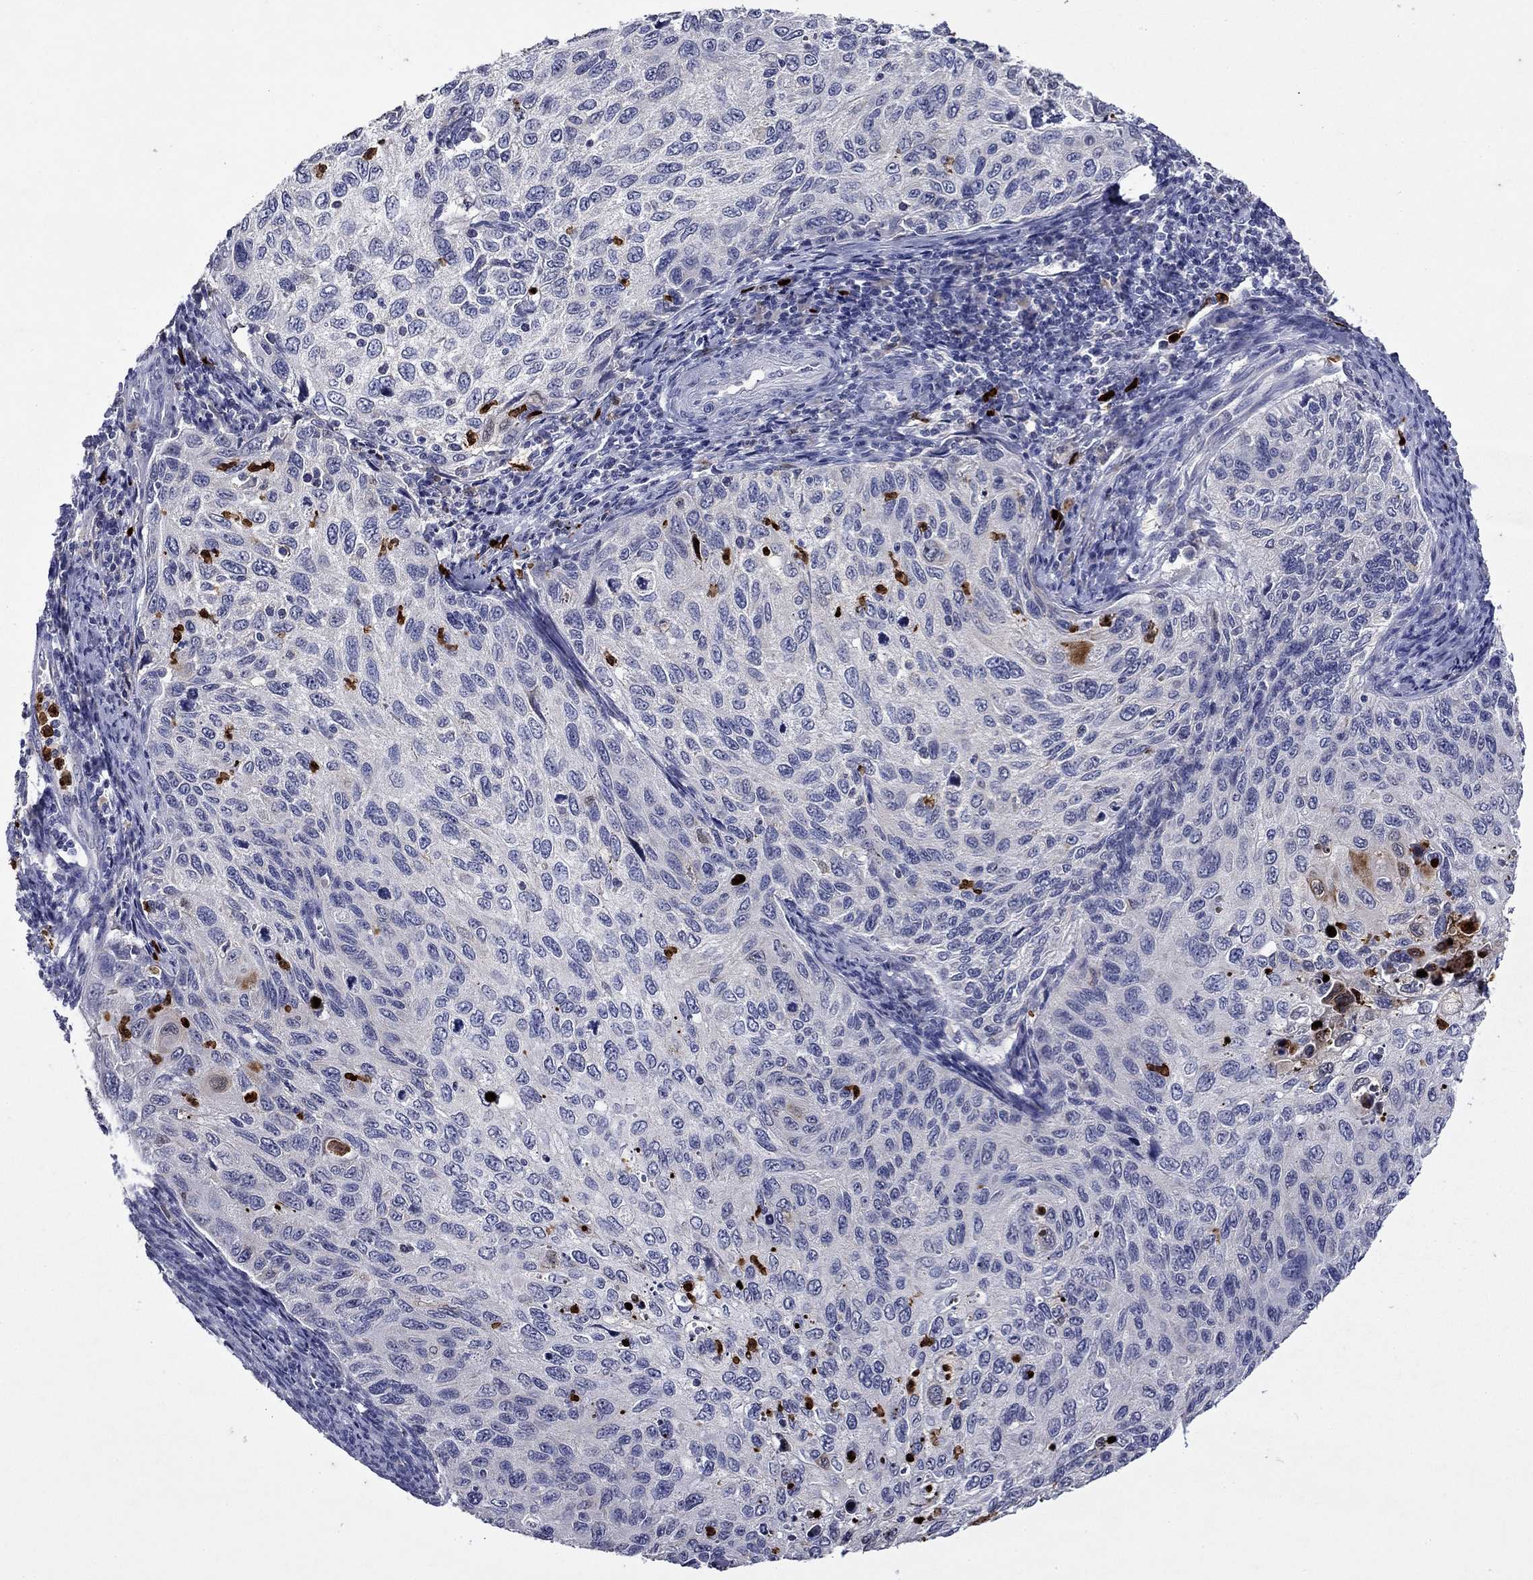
{"staining": {"intensity": "weak", "quantity": "<25%", "location": "cytoplasmic/membranous"}, "tissue": "cervical cancer", "cell_type": "Tumor cells", "image_type": "cancer", "snomed": [{"axis": "morphology", "description": "Squamous cell carcinoma, NOS"}, {"axis": "topography", "description": "Cervix"}], "caption": "There is no significant staining in tumor cells of cervical cancer (squamous cell carcinoma).", "gene": "IRF5", "patient": {"sex": "female", "age": 70}}